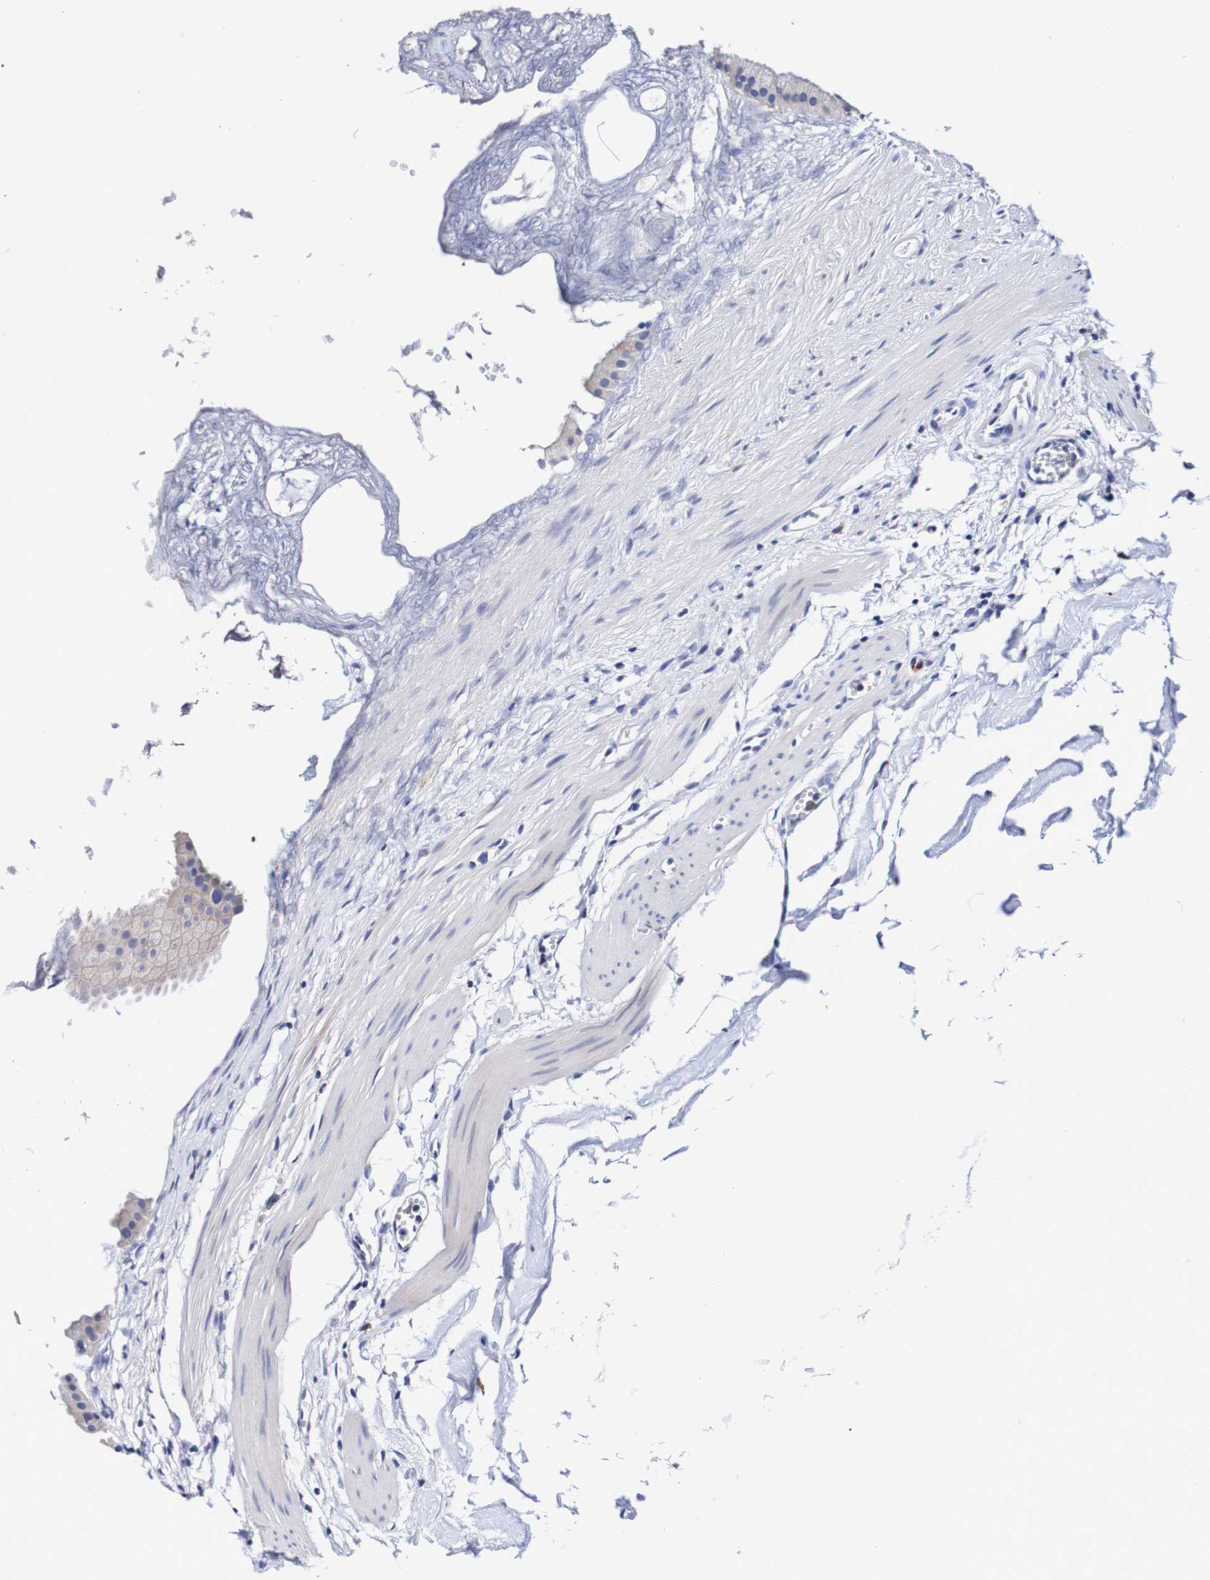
{"staining": {"intensity": "negative", "quantity": "none", "location": "none"}, "tissue": "gallbladder", "cell_type": "Glandular cells", "image_type": "normal", "snomed": [{"axis": "morphology", "description": "Normal tissue, NOS"}, {"axis": "topography", "description": "Gallbladder"}], "caption": "IHC histopathology image of normal gallbladder: human gallbladder stained with DAB demonstrates no significant protein expression in glandular cells.", "gene": "SEZ6", "patient": {"sex": "female", "age": 64}}